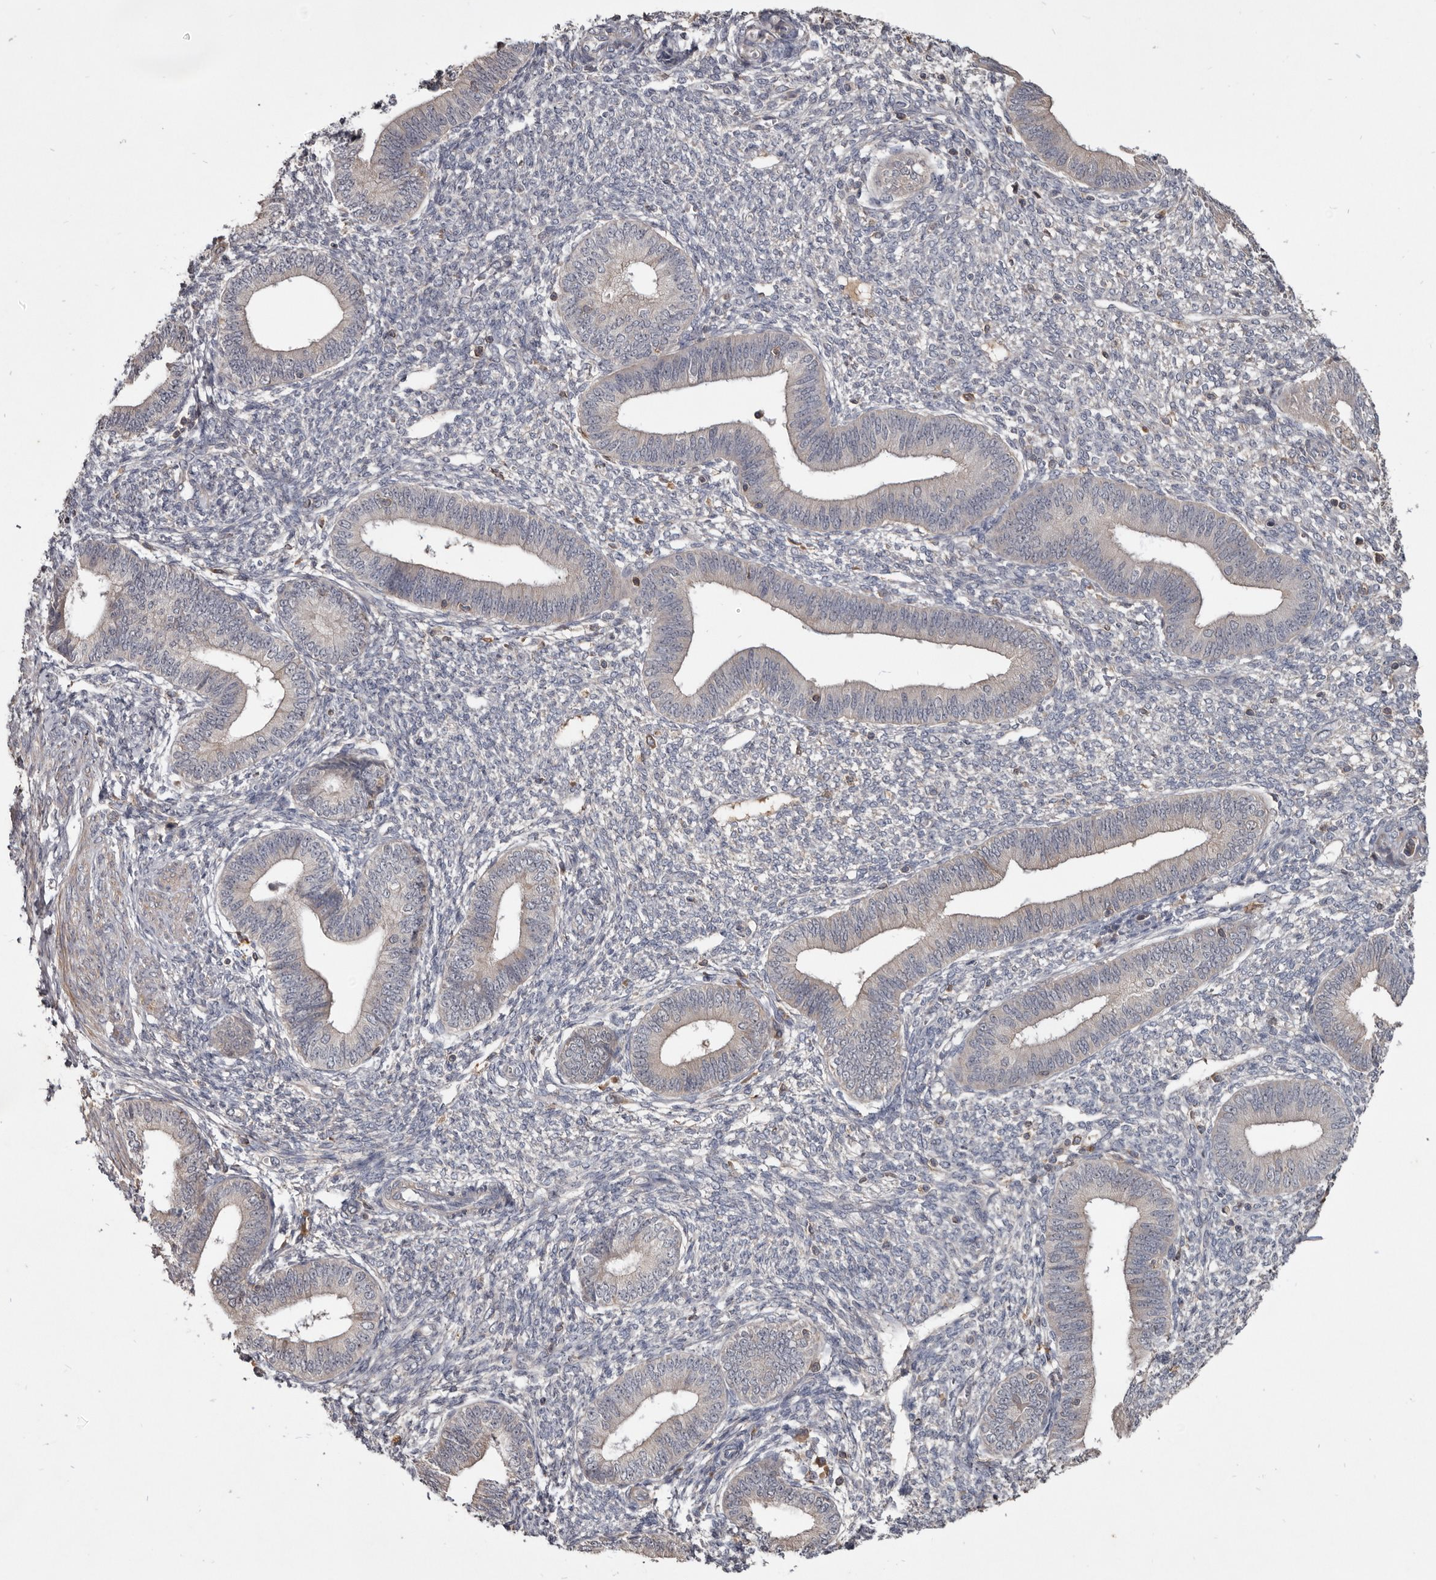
{"staining": {"intensity": "negative", "quantity": "none", "location": "none"}, "tissue": "endometrium", "cell_type": "Cells in endometrial stroma", "image_type": "normal", "snomed": [{"axis": "morphology", "description": "Normal tissue, NOS"}, {"axis": "topography", "description": "Endometrium"}], "caption": "High magnification brightfield microscopy of benign endometrium stained with DAB (brown) and counterstained with hematoxylin (blue): cells in endometrial stroma show no significant expression.", "gene": "TTC39A", "patient": {"sex": "female", "age": 46}}